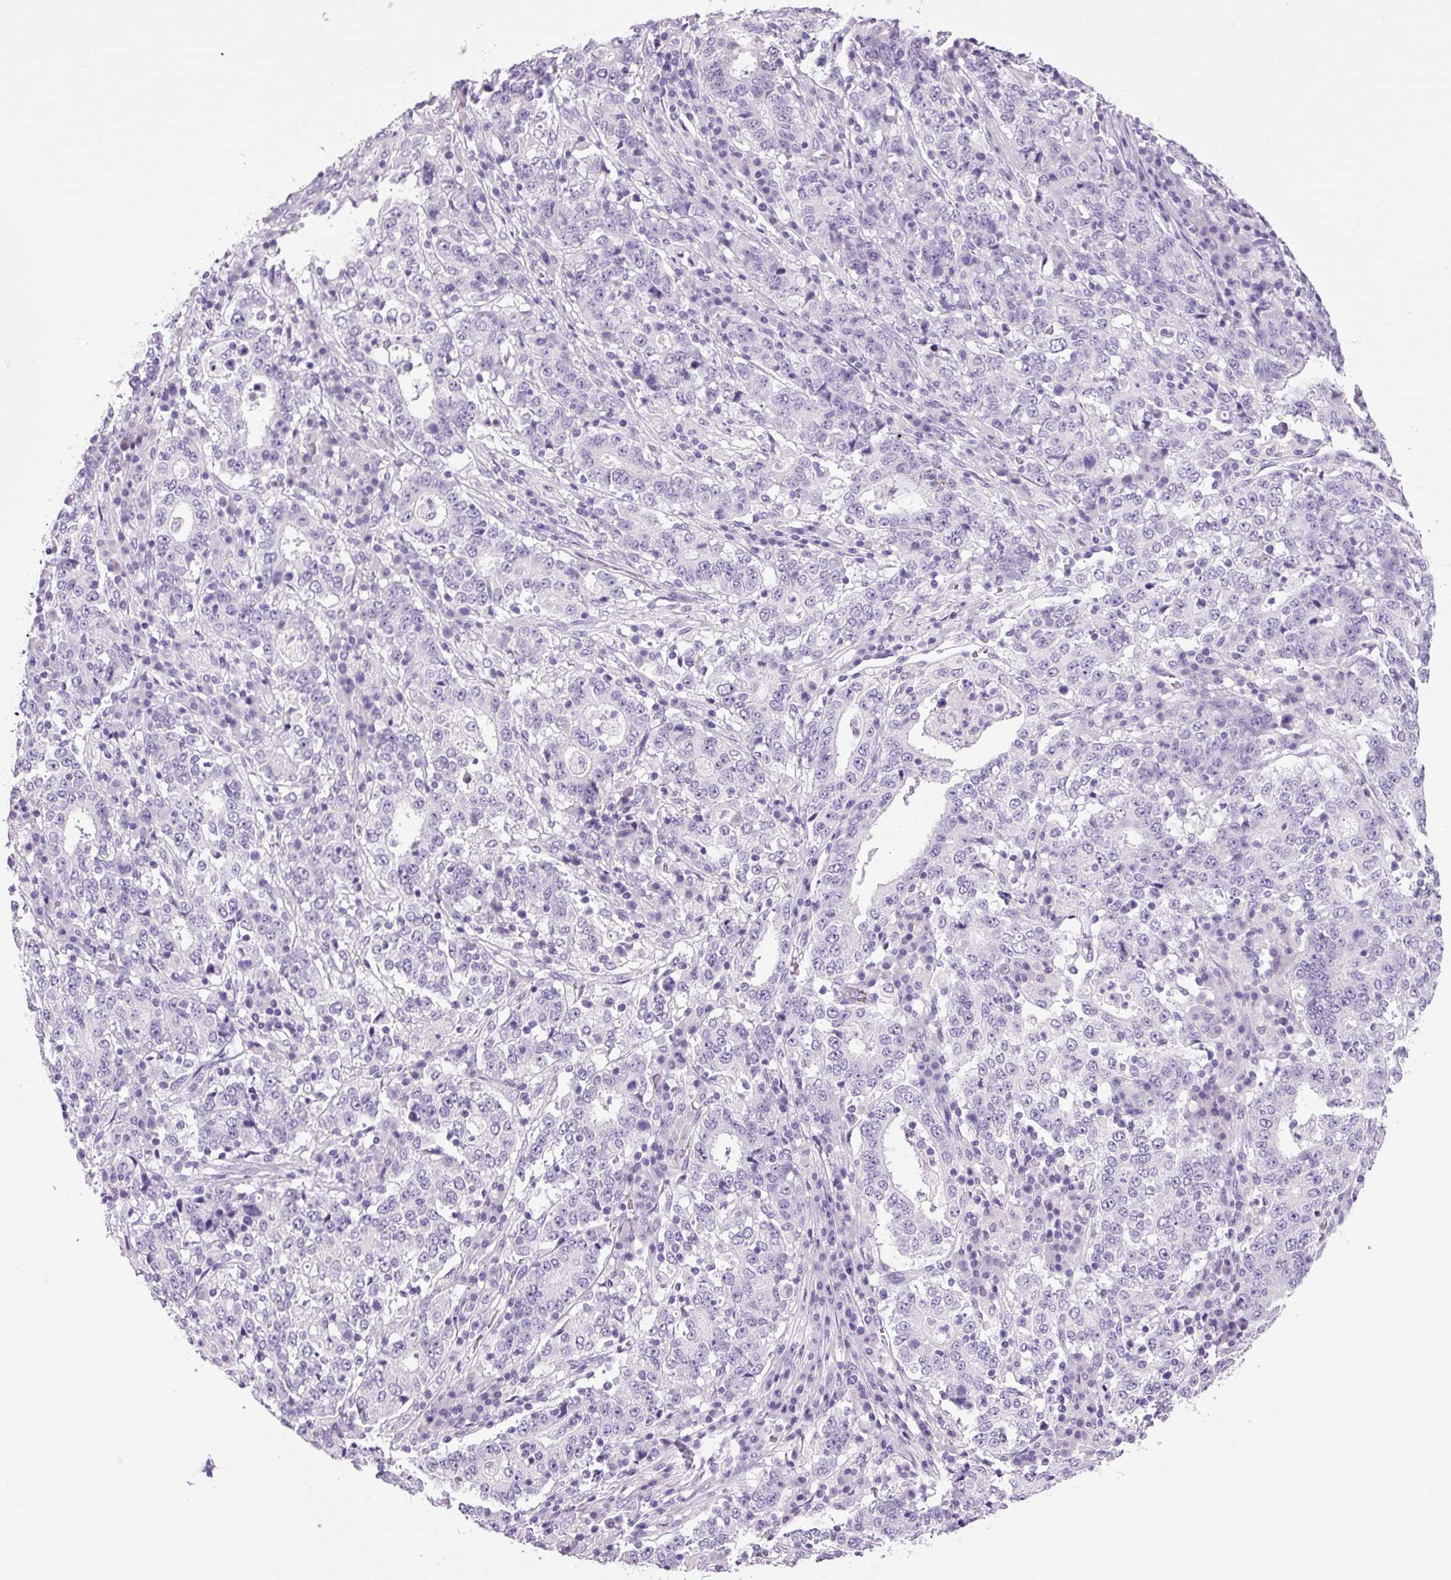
{"staining": {"intensity": "negative", "quantity": "none", "location": "none"}, "tissue": "stomach cancer", "cell_type": "Tumor cells", "image_type": "cancer", "snomed": [{"axis": "morphology", "description": "Adenocarcinoma, NOS"}, {"axis": "topography", "description": "Stomach"}], "caption": "There is no significant expression in tumor cells of adenocarcinoma (stomach).", "gene": "CHGA", "patient": {"sex": "male", "age": 59}}